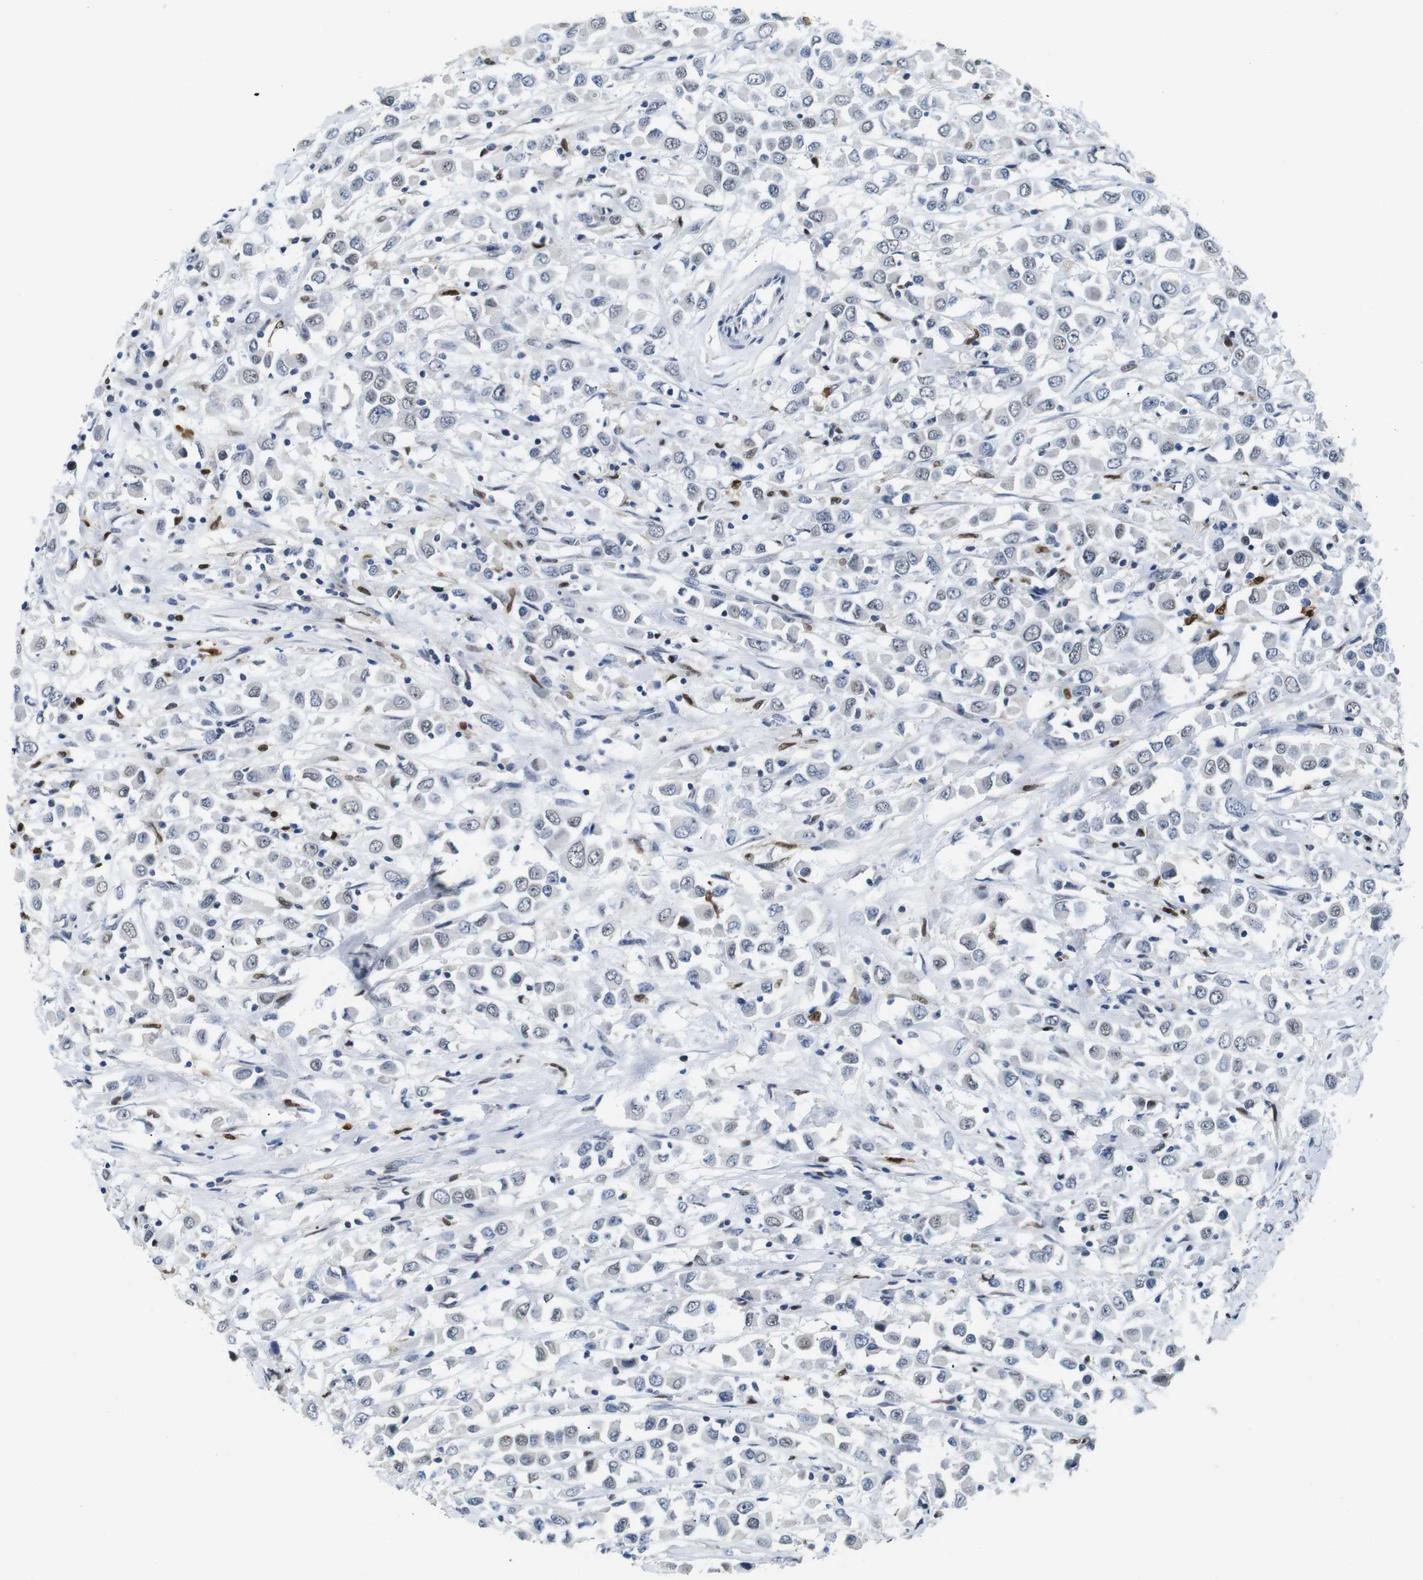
{"staining": {"intensity": "negative", "quantity": "none", "location": "none"}, "tissue": "breast cancer", "cell_type": "Tumor cells", "image_type": "cancer", "snomed": [{"axis": "morphology", "description": "Duct carcinoma"}, {"axis": "topography", "description": "Breast"}], "caption": "Breast infiltrating ductal carcinoma stained for a protein using immunohistochemistry exhibits no expression tumor cells.", "gene": "IRF8", "patient": {"sex": "female", "age": 61}}